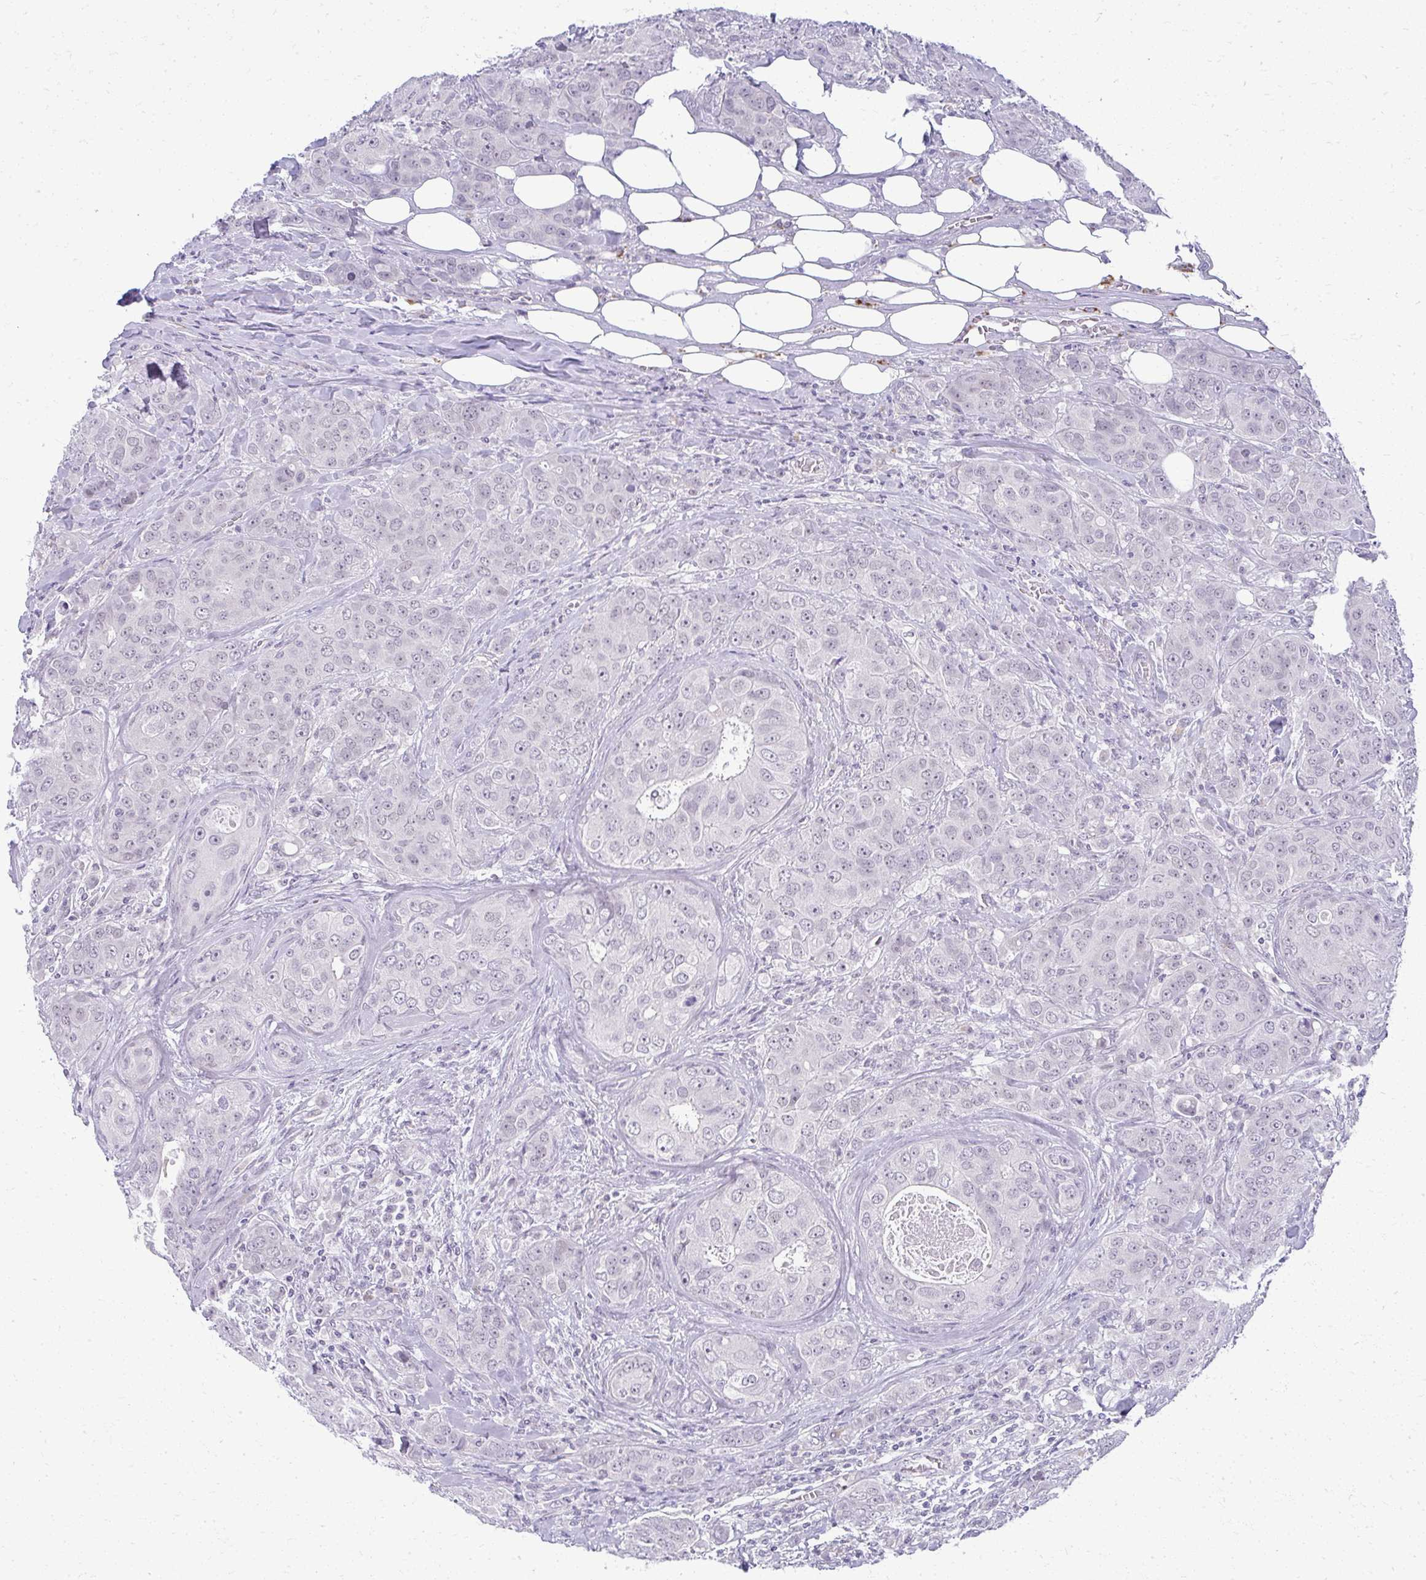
{"staining": {"intensity": "negative", "quantity": "none", "location": "none"}, "tissue": "breast cancer", "cell_type": "Tumor cells", "image_type": "cancer", "snomed": [{"axis": "morphology", "description": "Duct carcinoma"}, {"axis": "topography", "description": "Breast"}], "caption": "Tumor cells show no significant protein expression in breast cancer.", "gene": "TEX33", "patient": {"sex": "female", "age": 43}}